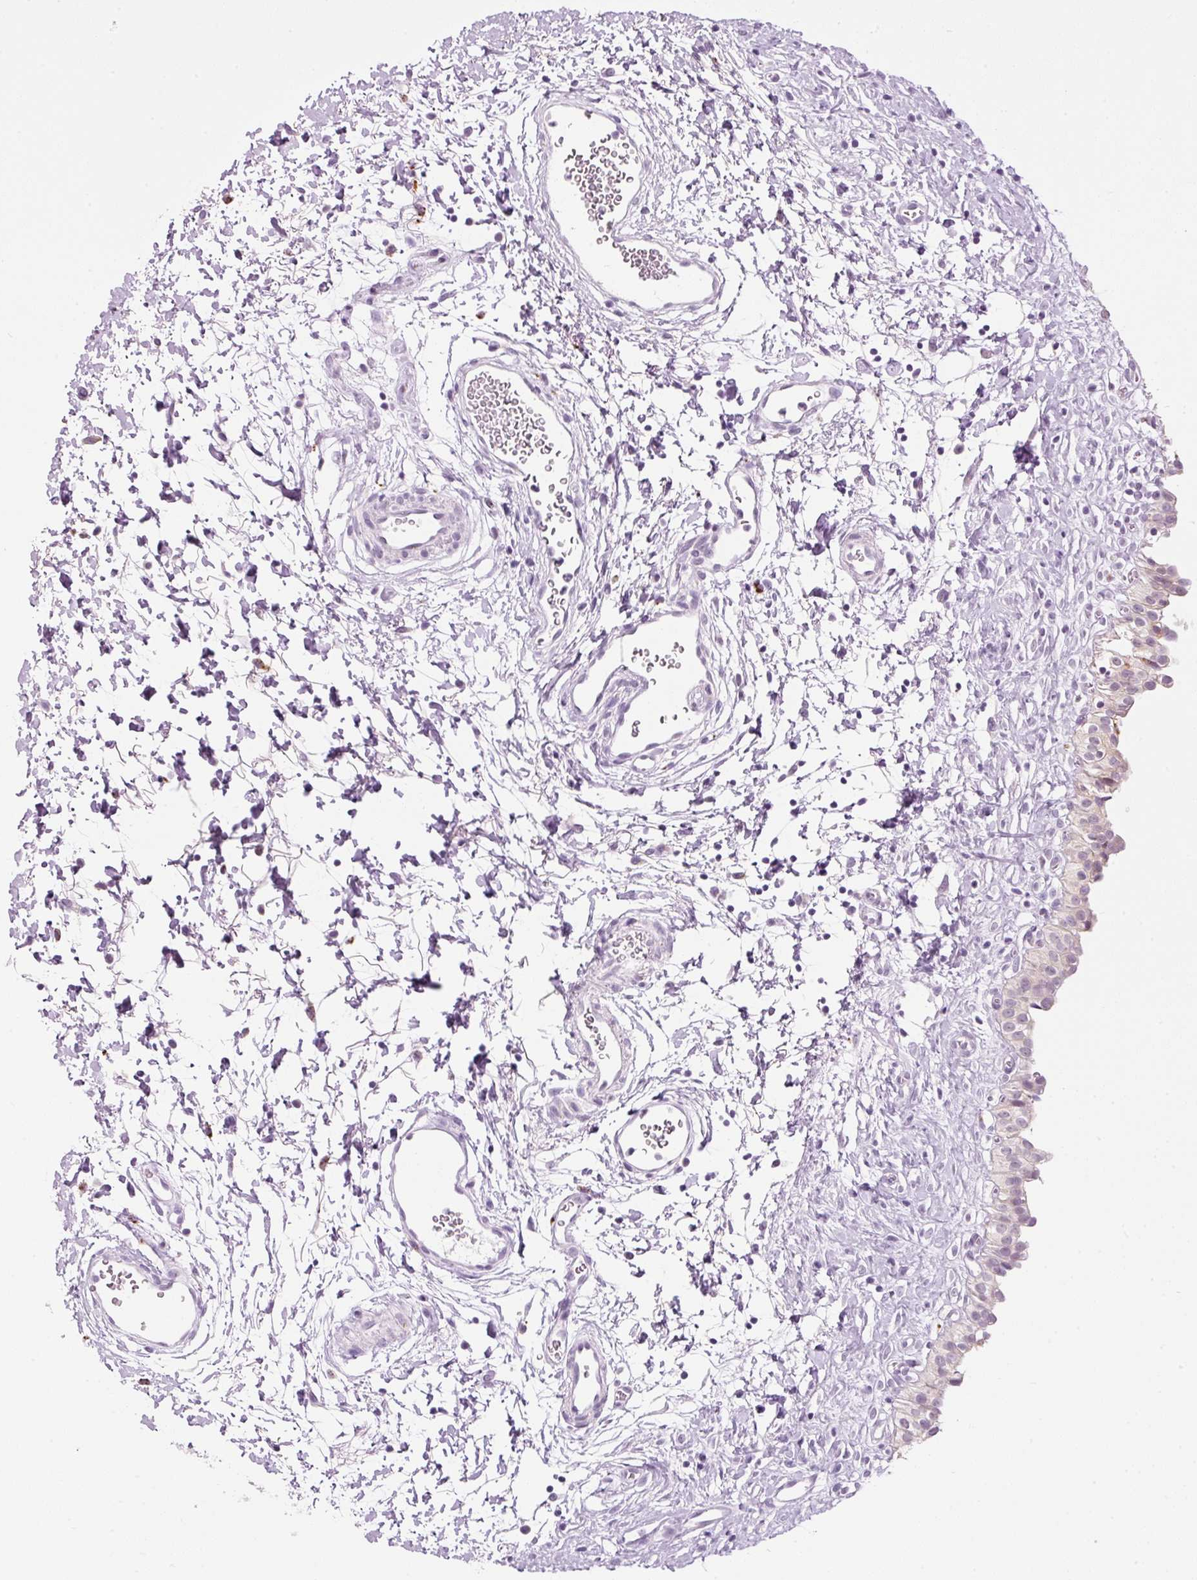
{"staining": {"intensity": "moderate", "quantity": "<25%", "location": "cytoplasmic/membranous"}, "tissue": "urinary bladder", "cell_type": "Urothelial cells", "image_type": "normal", "snomed": [{"axis": "morphology", "description": "Normal tissue, NOS"}, {"axis": "topography", "description": "Urinary bladder"}], "caption": "The immunohistochemical stain labels moderate cytoplasmic/membranous staining in urothelial cells of benign urinary bladder. (DAB IHC with brightfield microscopy, high magnification).", "gene": "ZNF639", "patient": {"sex": "male", "age": 51}}